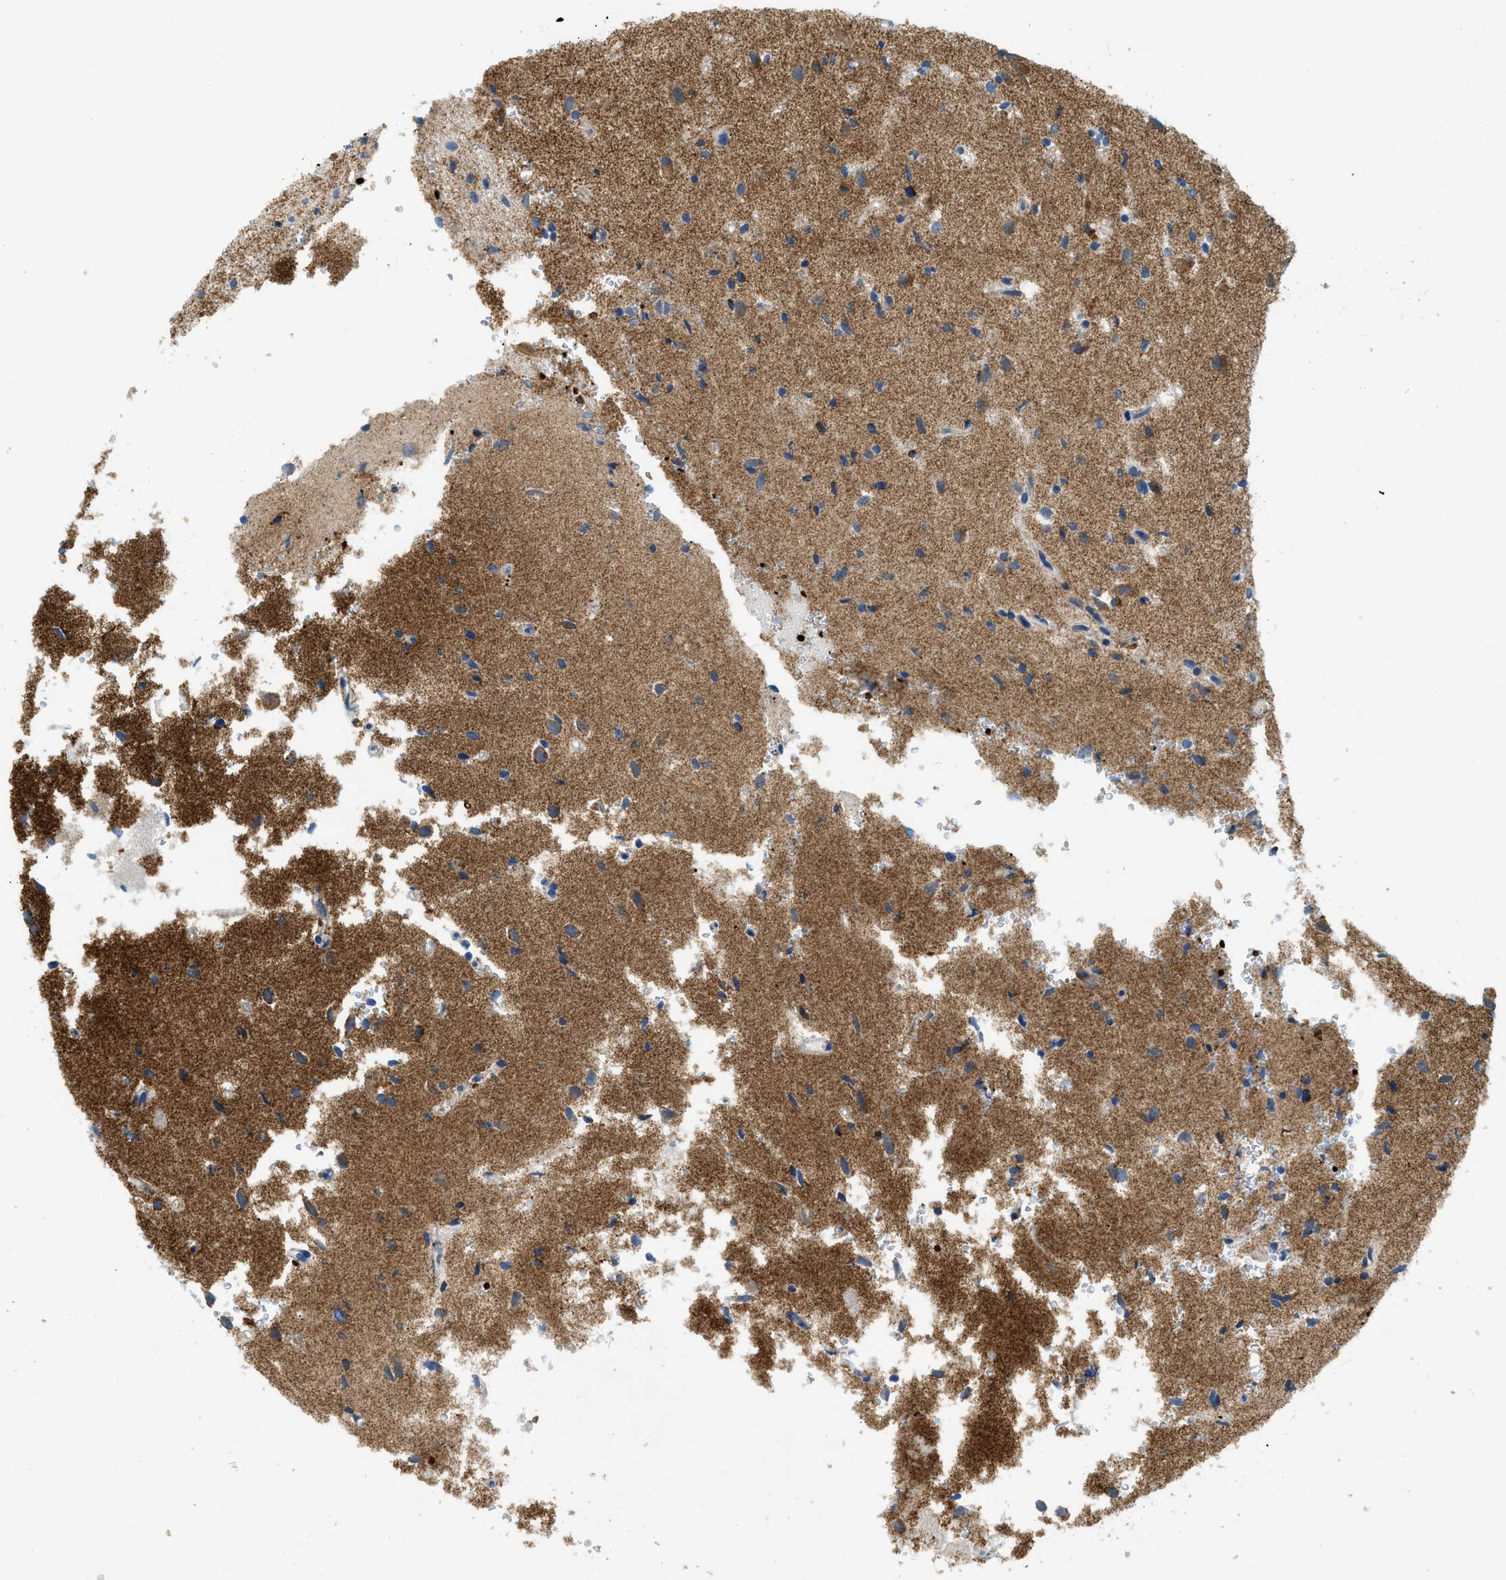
{"staining": {"intensity": "weak", "quantity": ">75%", "location": "cytoplasmic/membranous"}, "tissue": "glioma", "cell_type": "Tumor cells", "image_type": "cancer", "snomed": [{"axis": "morphology", "description": "Glioma, malignant, High grade"}, {"axis": "topography", "description": "Brain"}], "caption": "Tumor cells demonstrate low levels of weak cytoplasmic/membranous staining in approximately >75% of cells in malignant glioma (high-grade).", "gene": "ZNF831", "patient": {"sex": "male", "age": 33}}